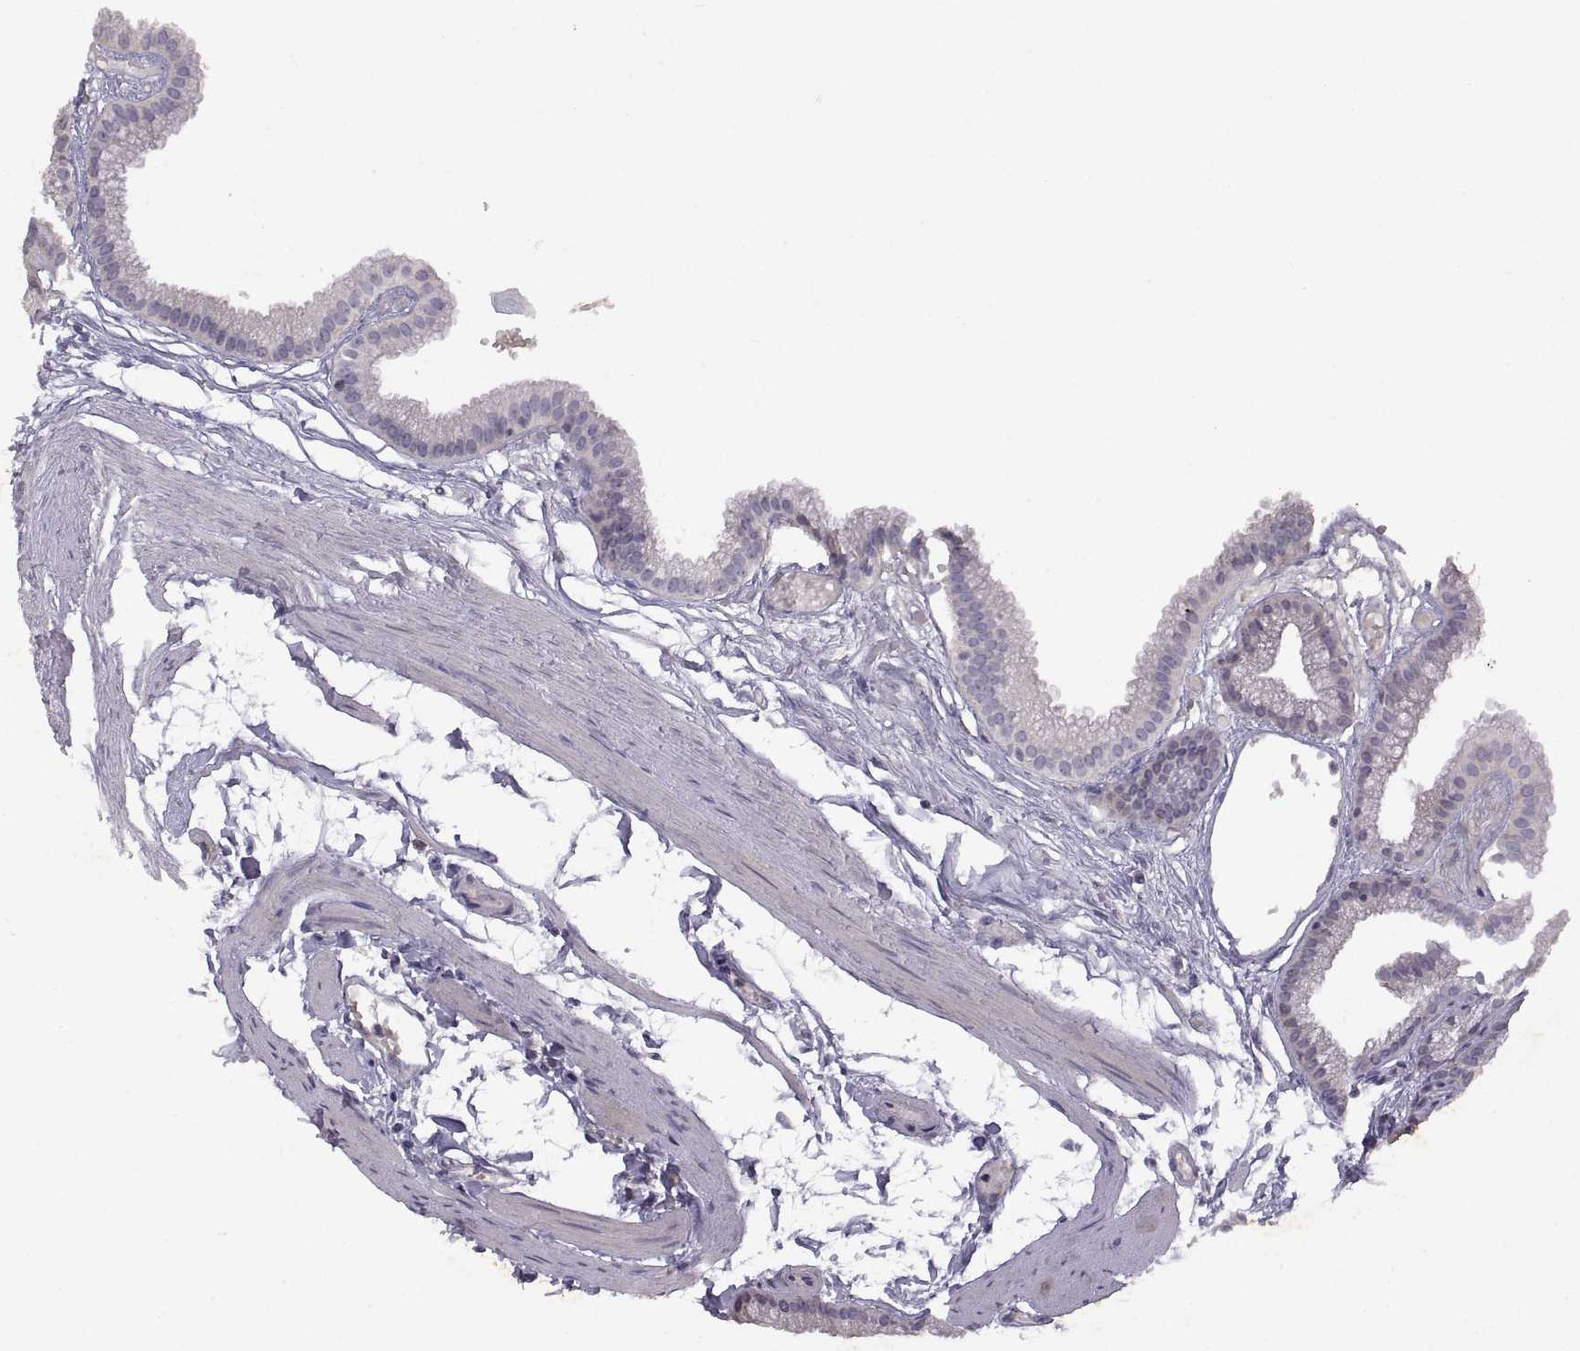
{"staining": {"intensity": "weak", "quantity": "<25%", "location": "cytoplasmic/membranous"}, "tissue": "gallbladder", "cell_type": "Glandular cells", "image_type": "normal", "snomed": [{"axis": "morphology", "description": "Normal tissue, NOS"}, {"axis": "topography", "description": "Gallbladder"}], "caption": "High power microscopy image of an IHC image of normal gallbladder, revealing no significant staining in glandular cells.", "gene": "DEFB136", "patient": {"sex": "female", "age": 45}}